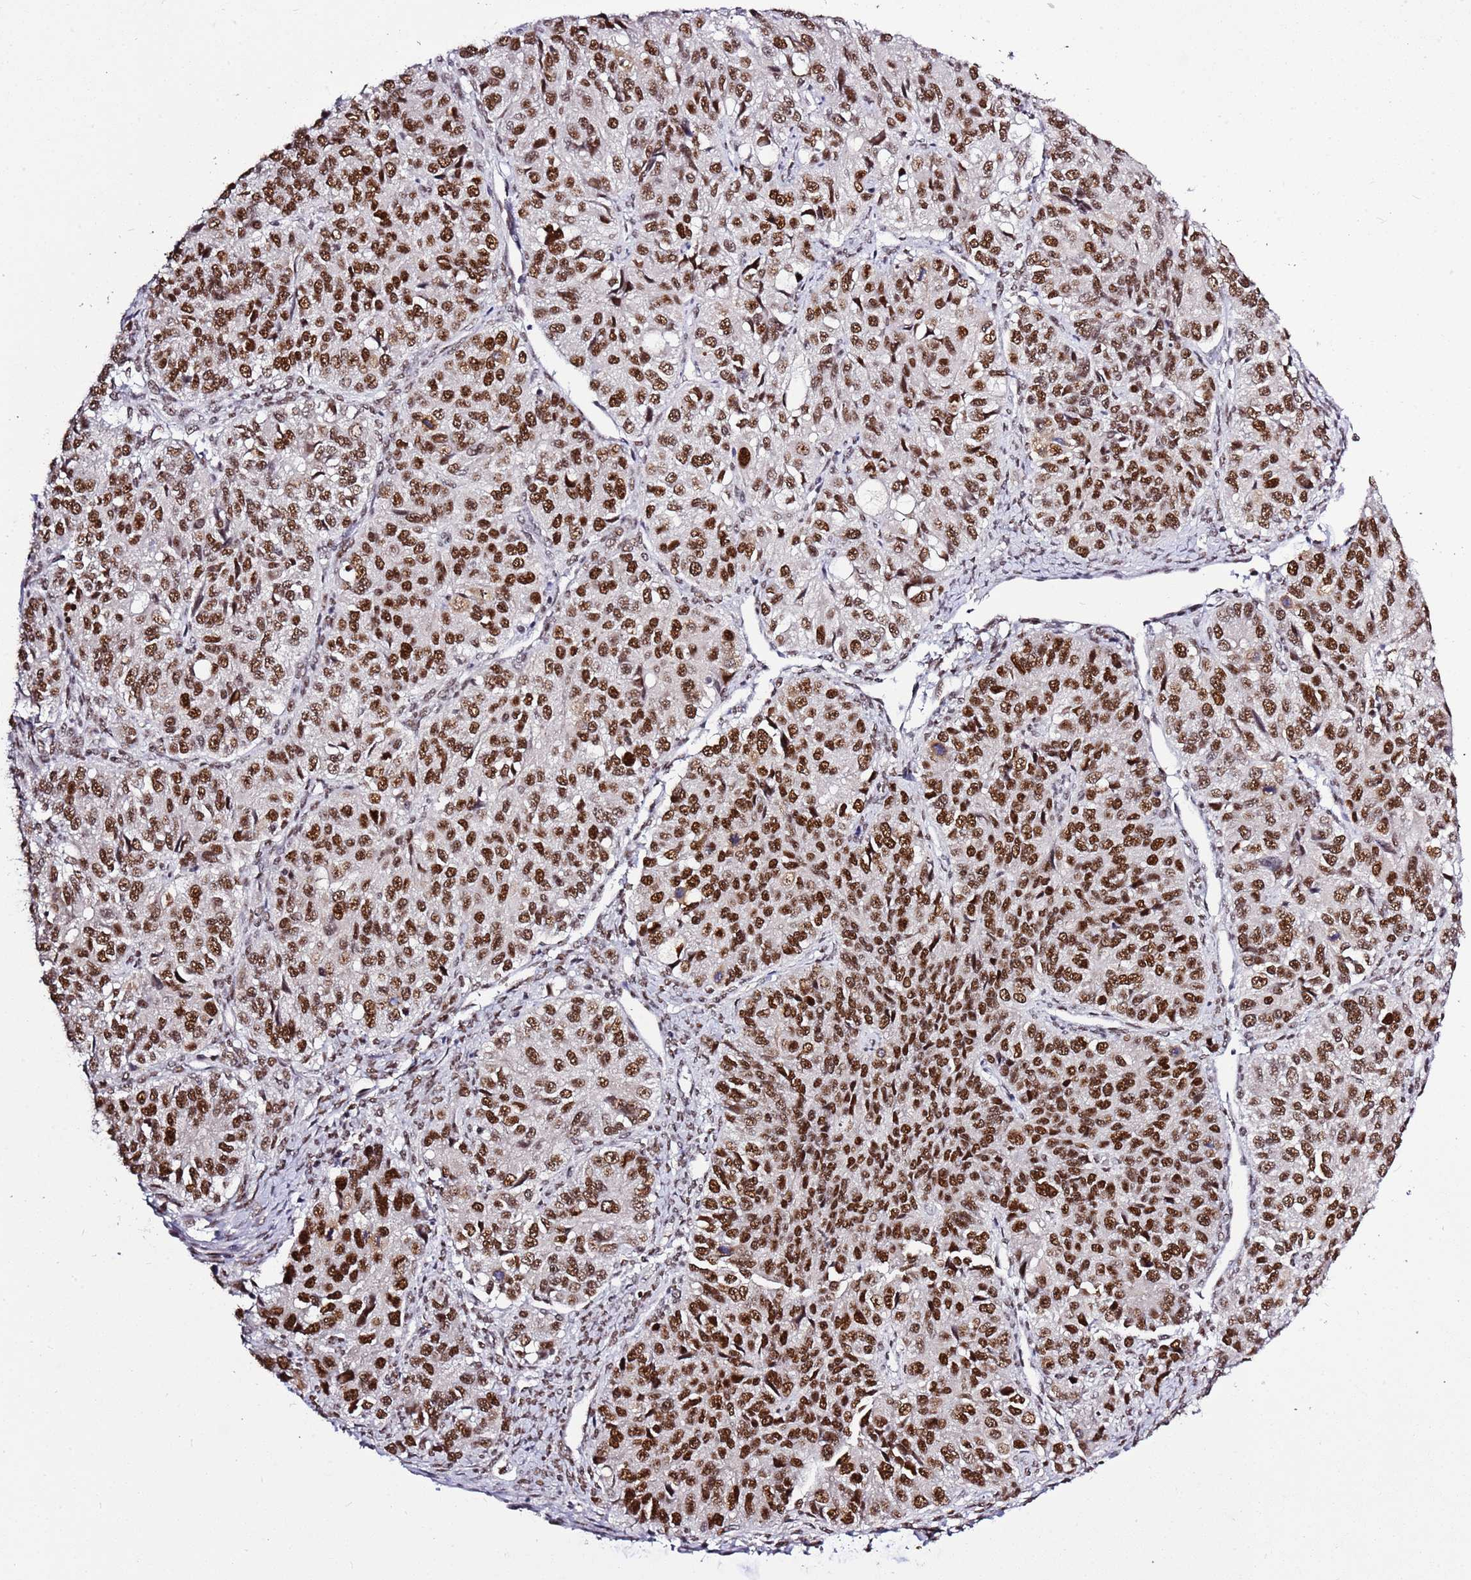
{"staining": {"intensity": "strong", "quantity": ">75%", "location": "nuclear"}, "tissue": "ovarian cancer", "cell_type": "Tumor cells", "image_type": "cancer", "snomed": [{"axis": "morphology", "description": "Carcinoma, endometroid"}, {"axis": "topography", "description": "Ovary"}], "caption": "An image of human ovarian endometroid carcinoma stained for a protein displays strong nuclear brown staining in tumor cells.", "gene": "AKAP8L", "patient": {"sex": "female", "age": 51}}